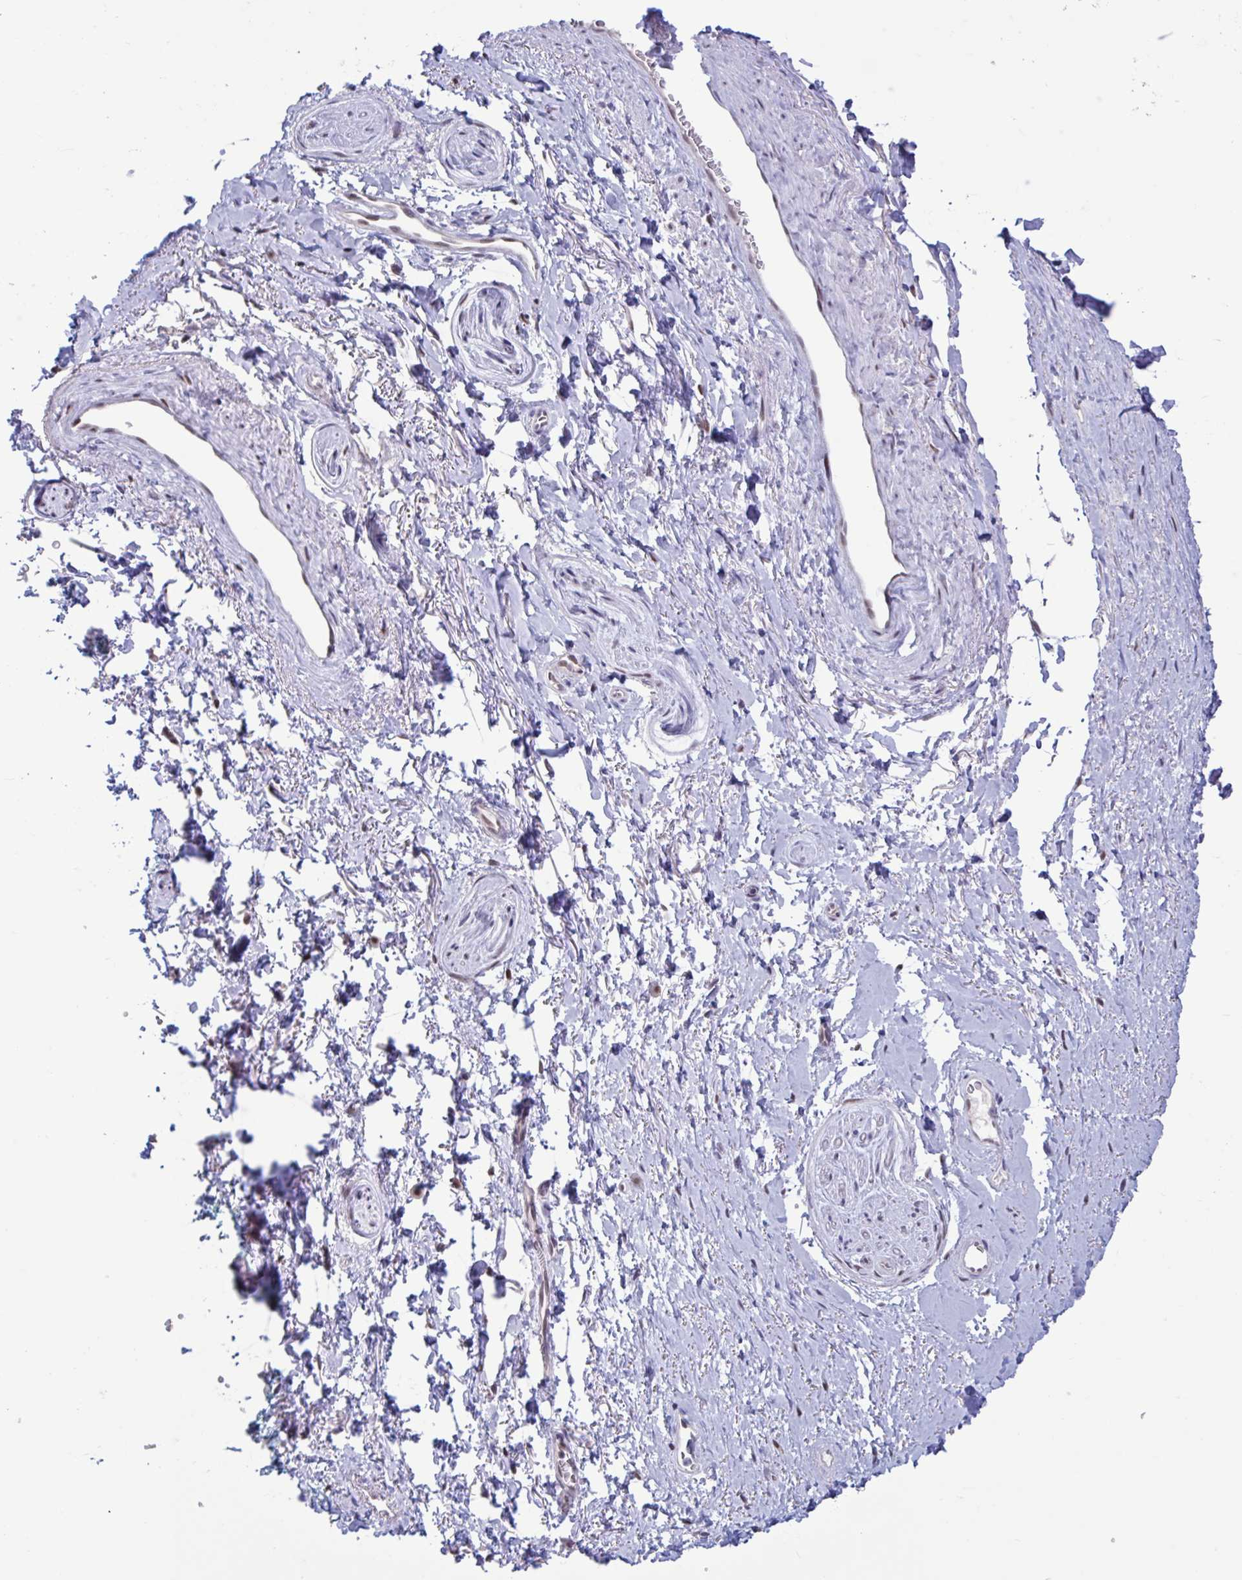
{"staining": {"intensity": "negative", "quantity": "none", "location": "none"}, "tissue": "adipose tissue", "cell_type": "Adipocytes", "image_type": "normal", "snomed": [{"axis": "morphology", "description": "Normal tissue, NOS"}, {"axis": "topography", "description": "Vulva"}, {"axis": "topography", "description": "Peripheral nerve tissue"}], "caption": "DAB (3,3'-diaminobenzidine) immunohistochemical staining of normal adipose tissue shows no significant staining in adipocytes.", "gene": "RBL1", "patient": {"sex": "female", "age": 66}}